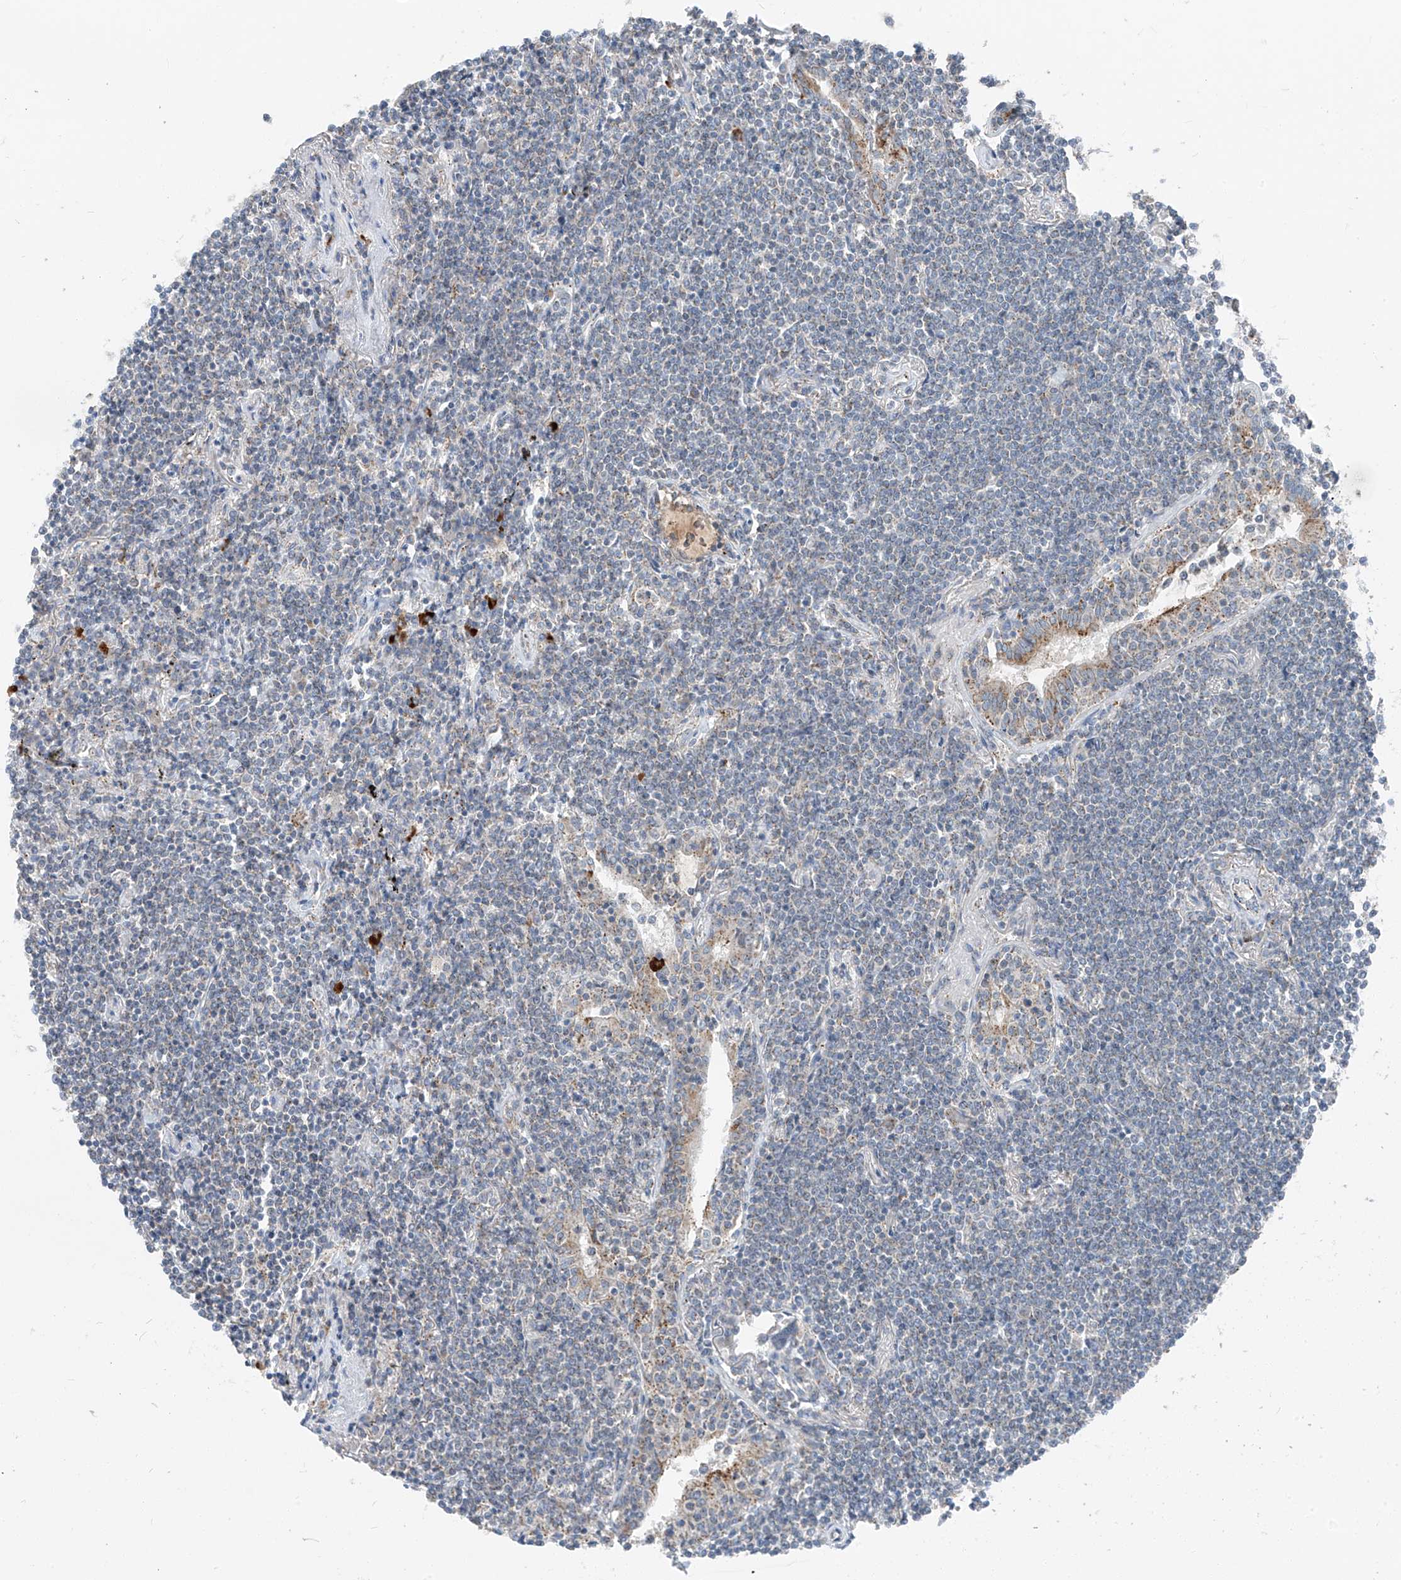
{"staining": {"intensity": "negative", "quantity": "none", "location": "none"}, "tissue": "lymphoma", "cell_type": "Tumor cells", "image_type": "cancer", "snomed": [{"axis": "morphology", "description": "Malignant lymphoma, non-Hodgkin's type, Low grade"}, {"axis": "topography", "description": "Lung"}], "caption": "A histopathology image of human low-grade malignant lymphoma, non-Hodgkin's type is negative for staining in tumor cells.", "gene": "CHMP2B", "patient": {"sex": "female", "age": 71}}